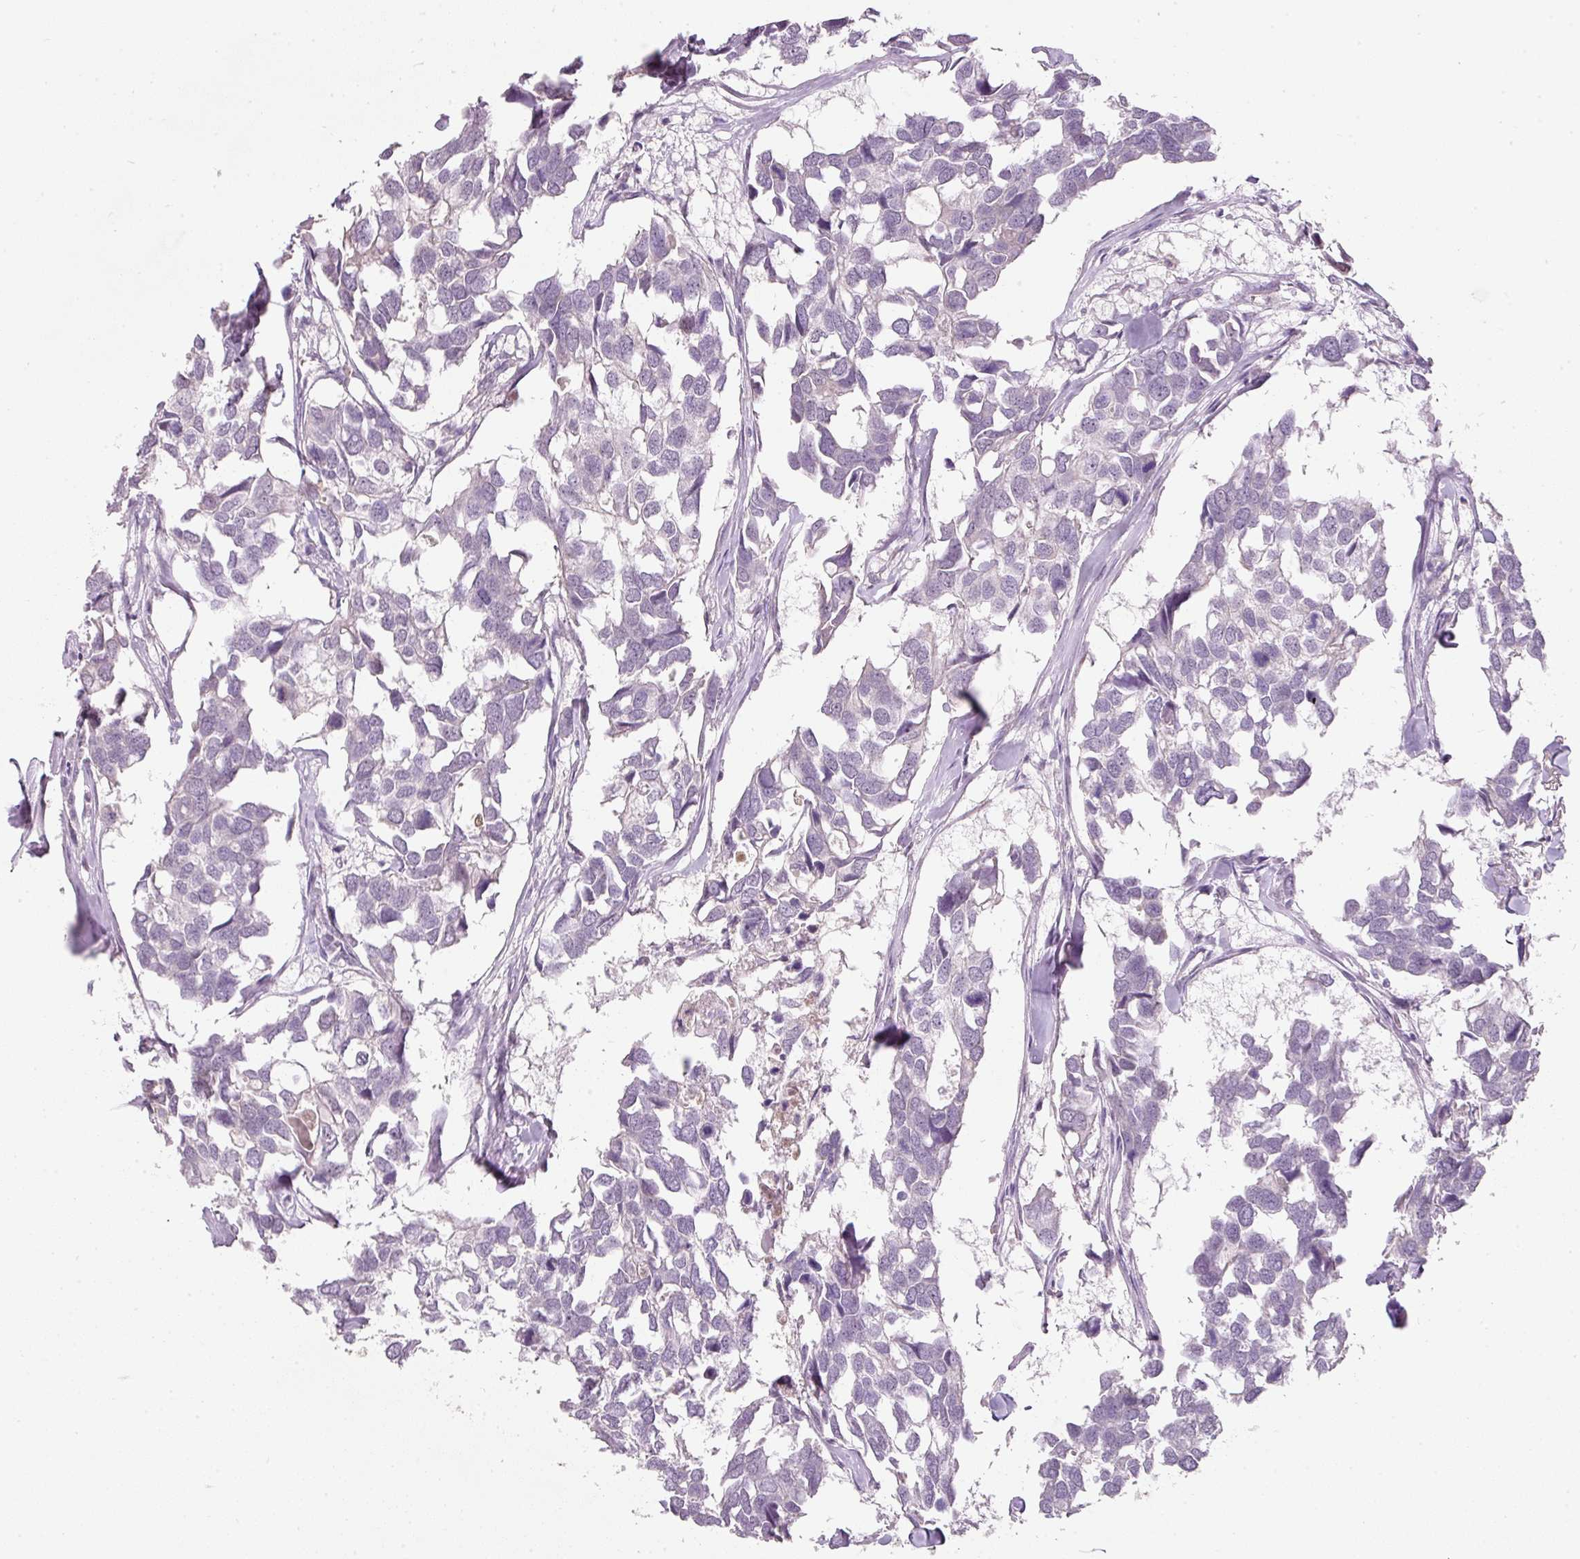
{"staining": {"intensity": "negative", "quantity": "none", "location": "none"}, "tissue": "breast cancer", "cell_type": "Tumor cells", "image_type": "cancer", "snomed": [{"axis": "morphology", "description": "Duct carcinoma"}, {"axis": "topography", "description": "Breast"}], "caption": "Tumor cells are negative for protein expression in human breast infiltrating ductal carcinoma. The staining is performed using DAB (3,3'-diaminobenzidine) brown chromogen with nuclei counter-stained in using hematoxylin.", "gene": "TMEM37", "patient": {"sex": "female", "age": 83}}